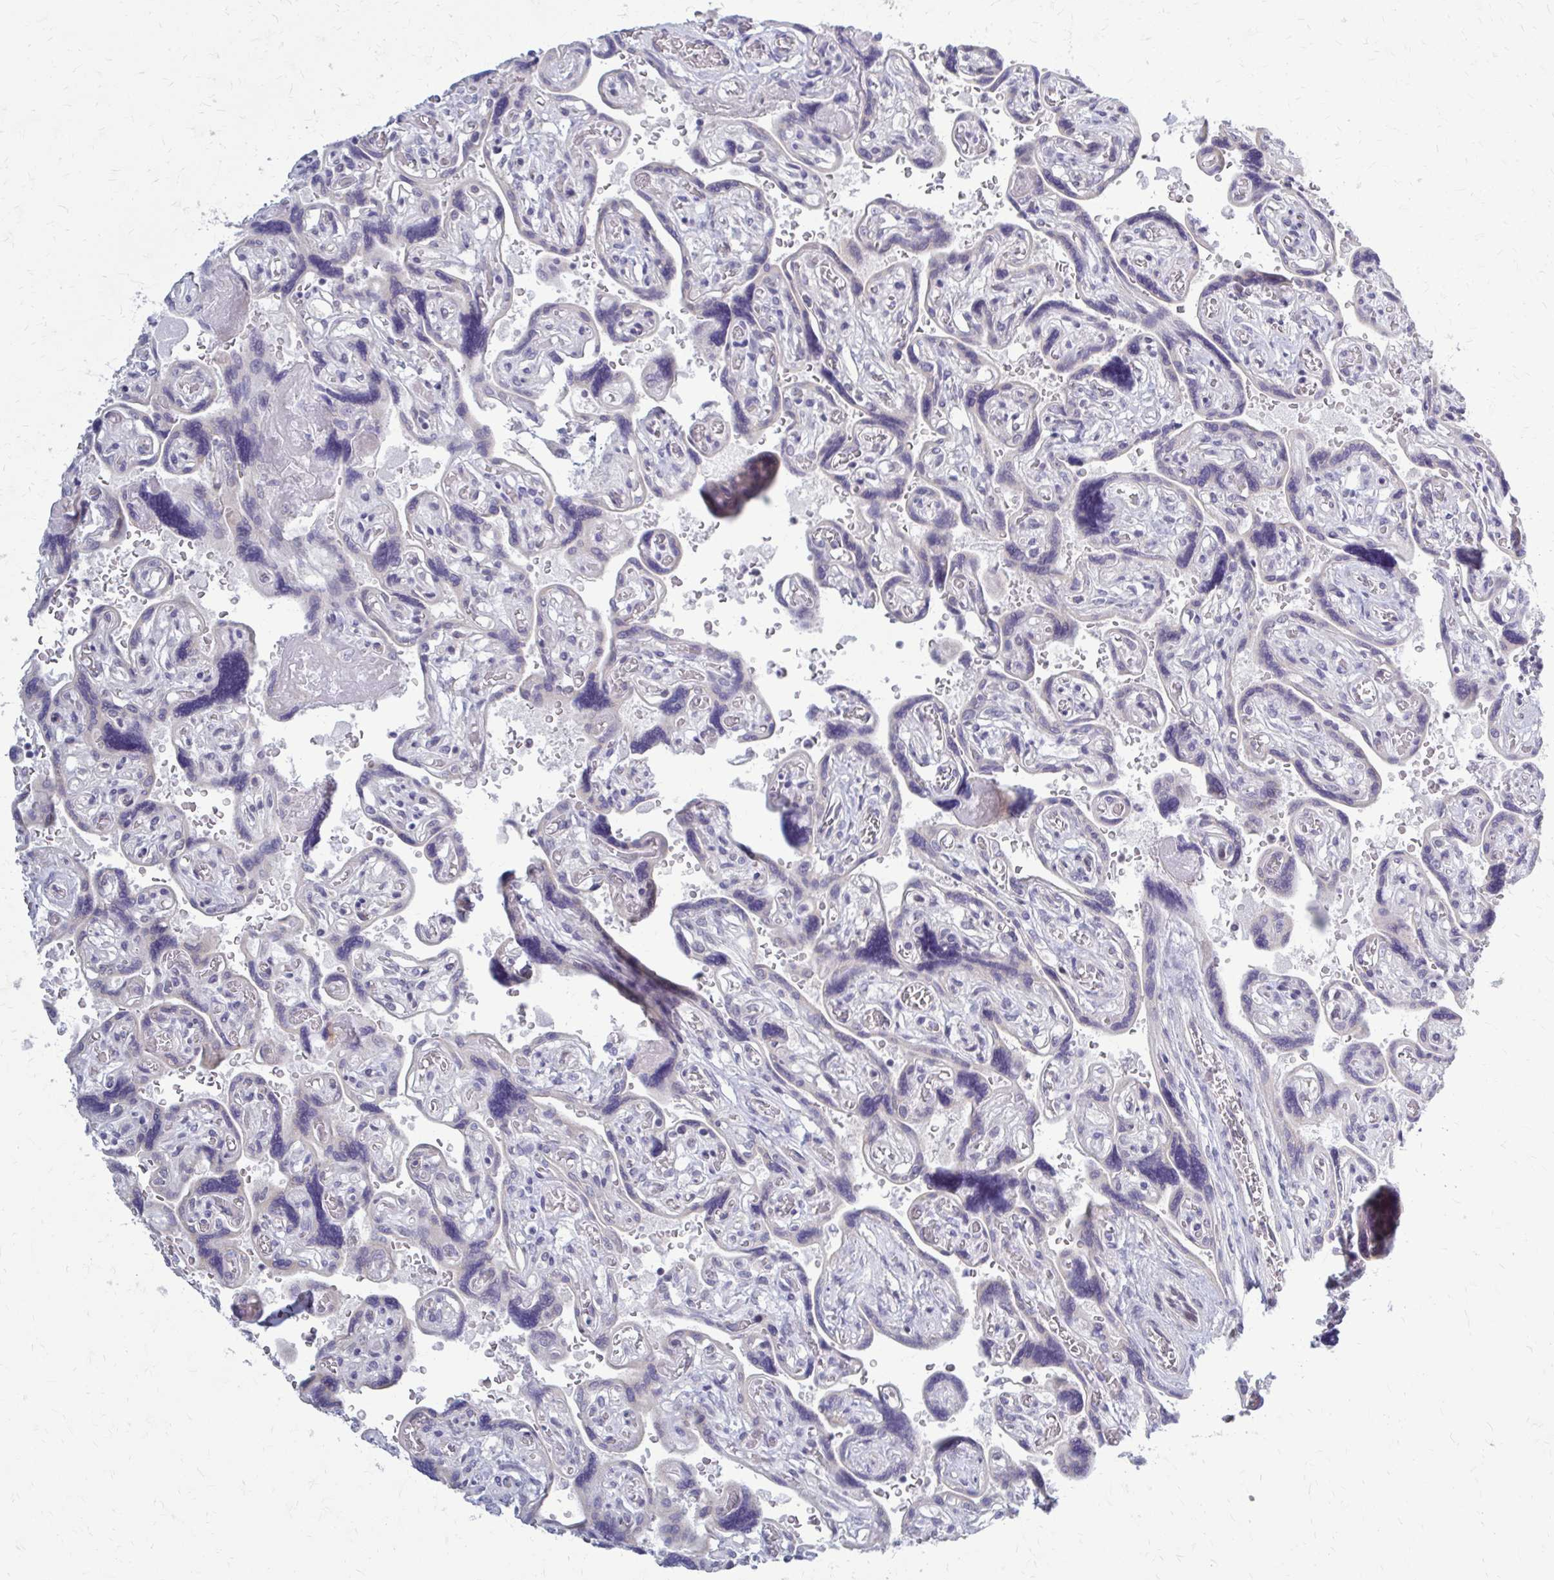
{"staining": {"intensity": "negative", "quantity": "none", "location": "none"}, "tissue": "placenta", "cell_type": "Decidual cells", "image_type": "normal", "snomed": [{"axis": "morphology", "description": "Normal tissue, NOS"}, {"axis": "topography", "description": "Placenta"}], "caption": "Immunohistochemistry micrograph of unremarkable human placenta stained for a protein (brown), which displays no expression in decidual cells.", "gene": "MCRIP2", "patient": {"sex": "female", "age": 32}}